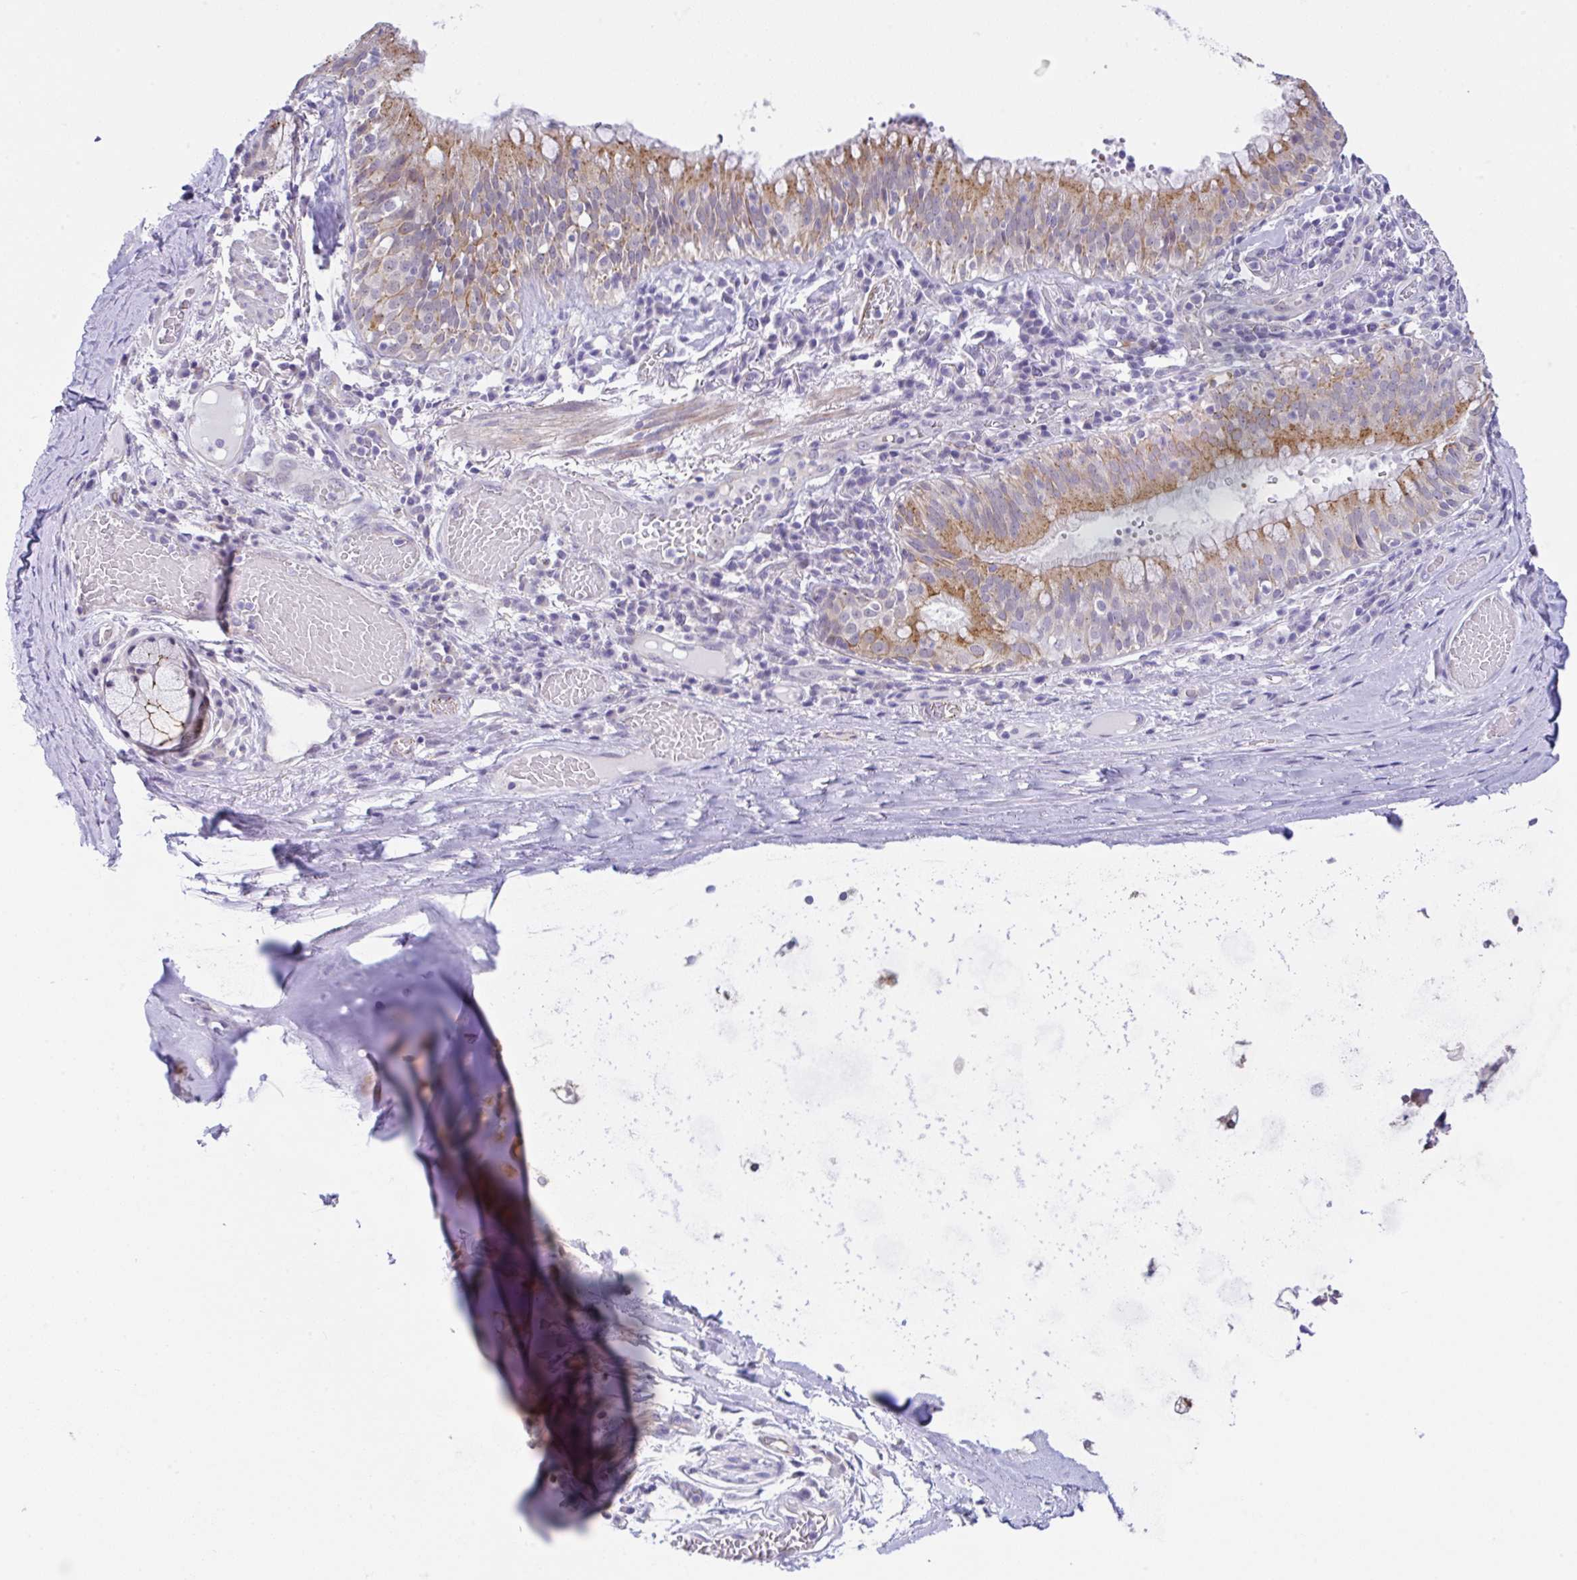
{"staining": {"intensity": "negative", "quantity": "none", "location": "none"}, "tissue": "adipose tissue", "cell_type": "Adipocytes", "image_type": "normal", "snomed": [{"axis": "morphology", "description": "Normal tissue, NOS"}, {"axis": "topography", "description": "Cartilage tissue"}, {"axis": "topography", "description": "Bronchus"}], "caption": "This is an immunohistochemistry histopathology image of normal human adipose tissue. There is no expression in adipocytes.", "gene": "CGNL1", "patient": {"sex": "male", "age": 56}}